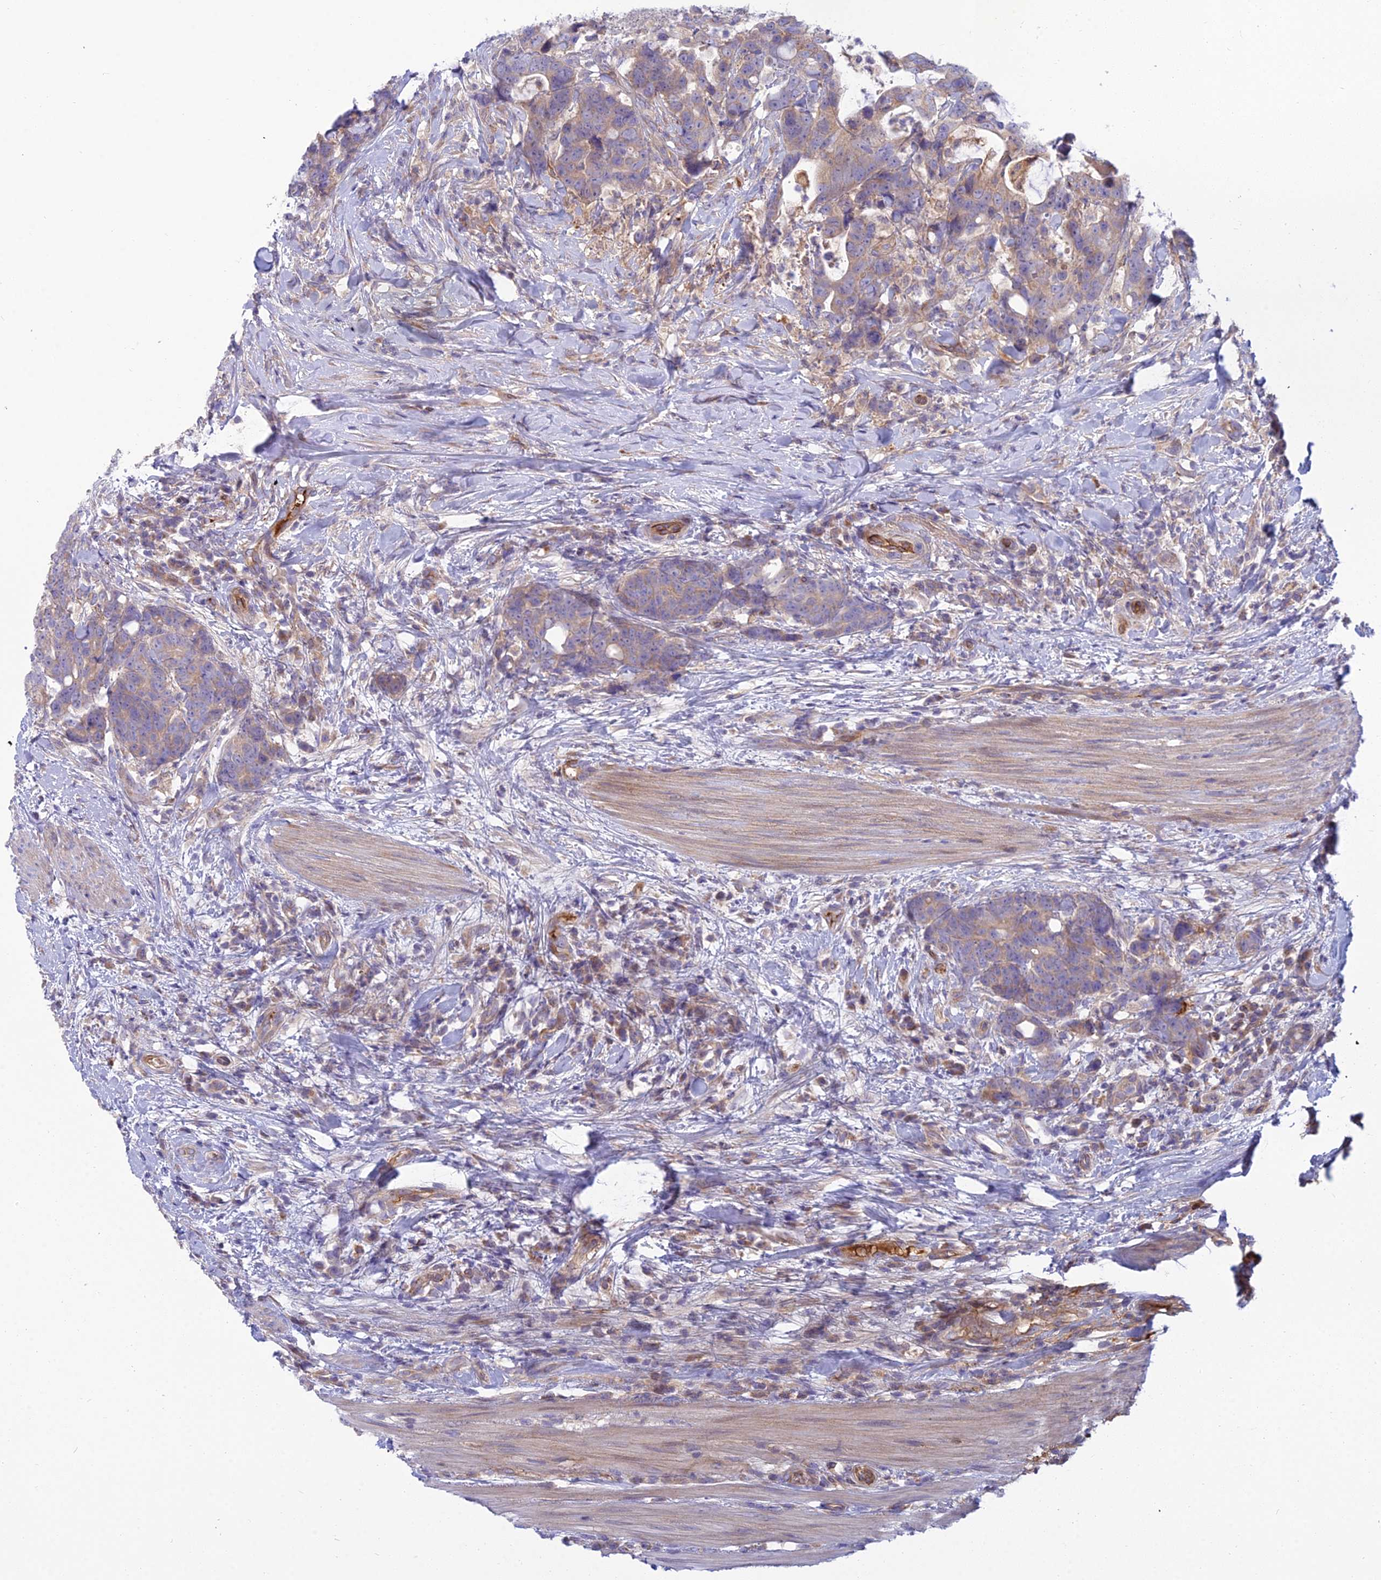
{"staining": {"intensity": "weak", "quantity": ">75%", "location": "cytoplasmic/membranous"}, "tissue": "colorectal cancer", "cell_type": "Tumor cells", "image_type": "cancer", "snomed": [{"axis": "morphology", "description": "Adenocarcinoma, NOS"}, {"axis": "topography", "description": "Colon"}], "caption": "Protein expression analysis of human colorectal cancer reveals weak cytoplasmic/membranous staining in about >75% of tumor cells.", "gene": "DUS2", "patient": {"sex": "female", "age": 82}}